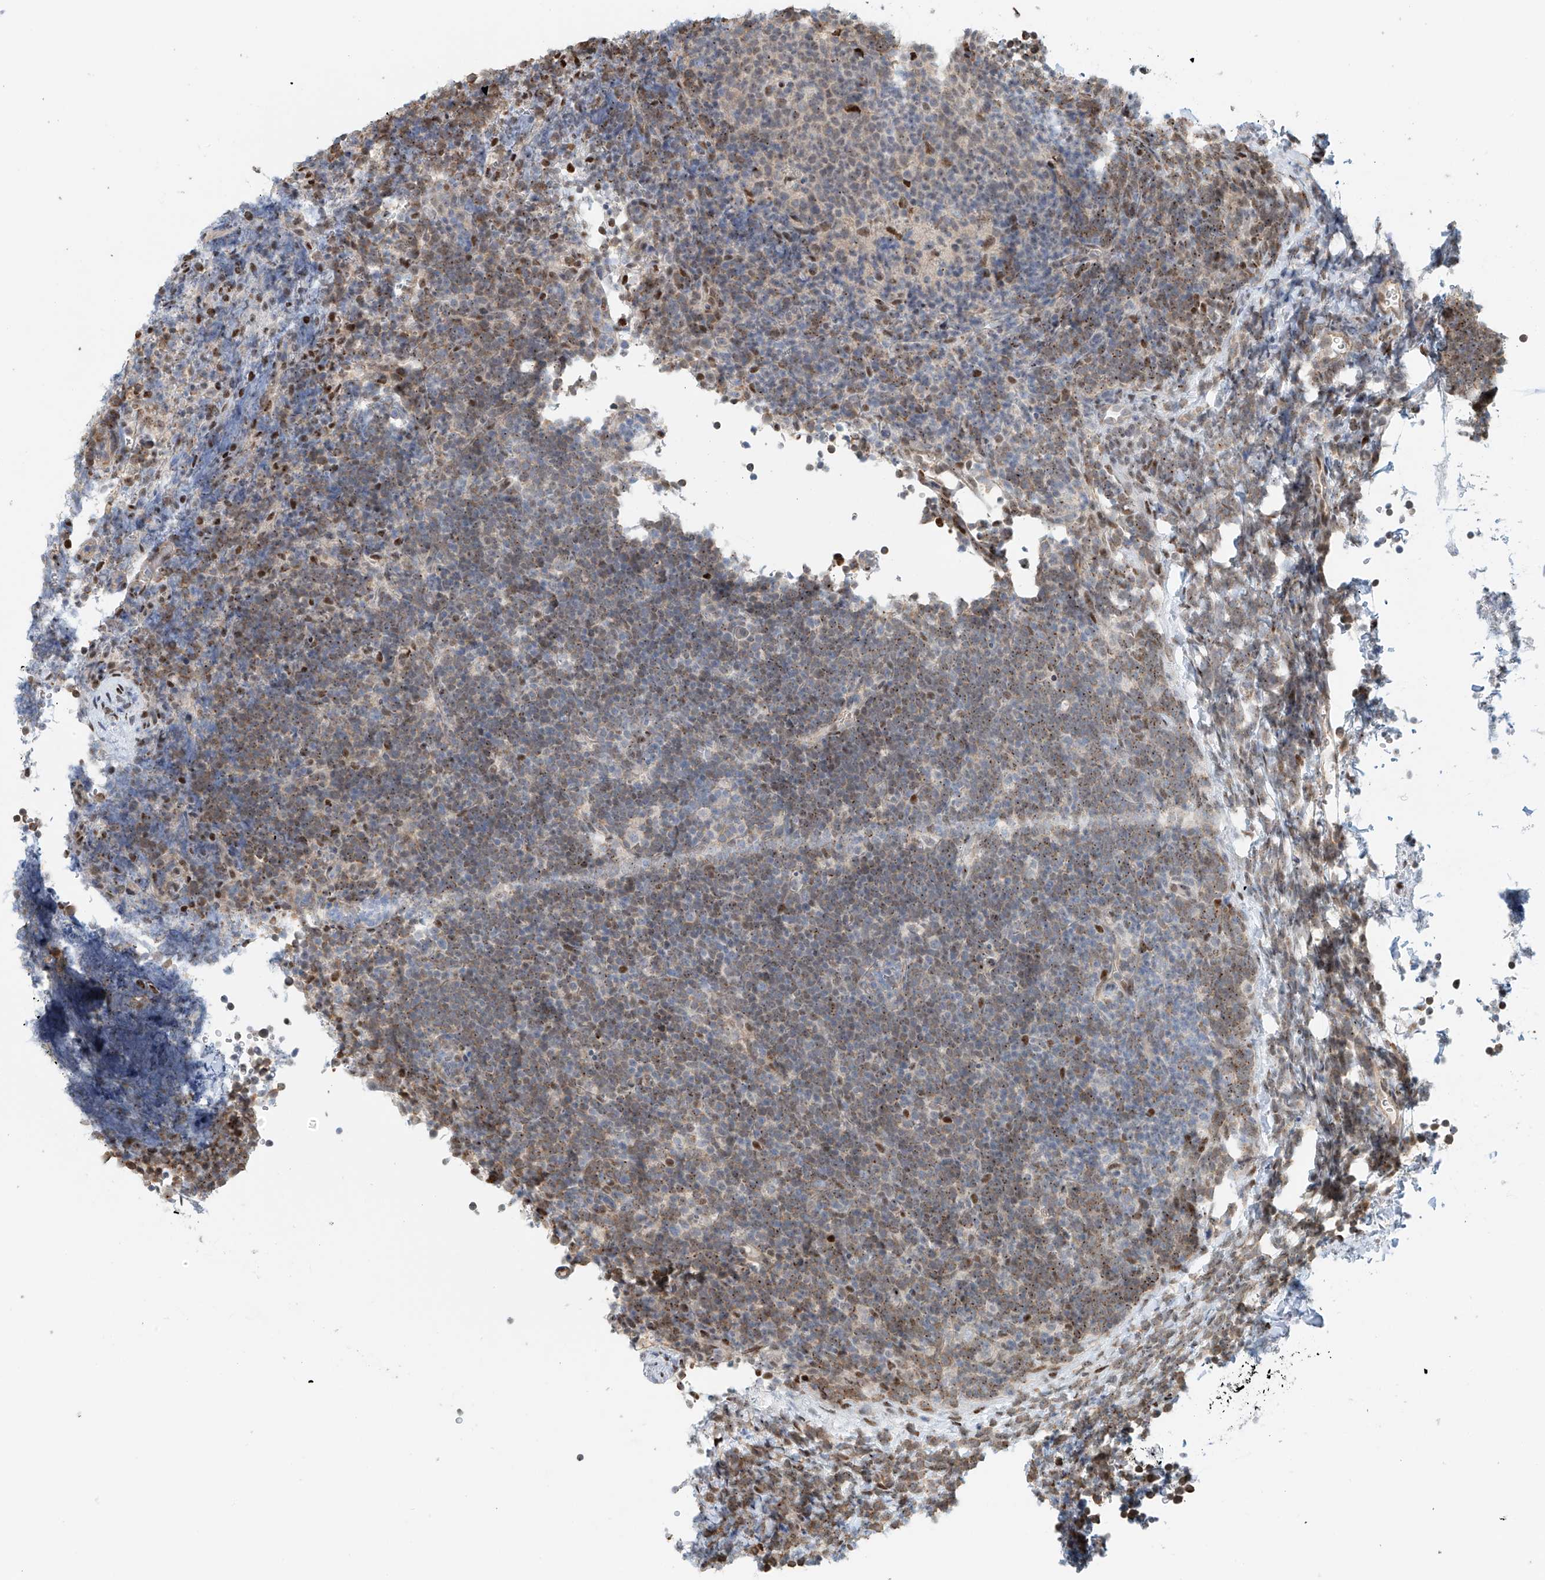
{"staining": {"intensity": "weak", "quantity": "25%-75%", "location": "cytoplasmic/membranous,nuclear"}, "tissue": "lymphoma", "cell_type": "Tumor cells", "image_type": "cancer", "snomed": [{"axis": "morphology", "description": "Malignant lymphoma, non-Hodgkin's type, High grade"}, {"axis": "topography", "description": "Lymph node"}], "caption": "This photomicrograph displays lymphoma stained with IHC to label a protein in brown. The cytoplasmic/membranous and nuclear of tumor cells show weak positivity for the protein. Nuclei are counter-stained blue.", "gene": "ZNF514", "patient": {"sex": "male", "age": 13}}